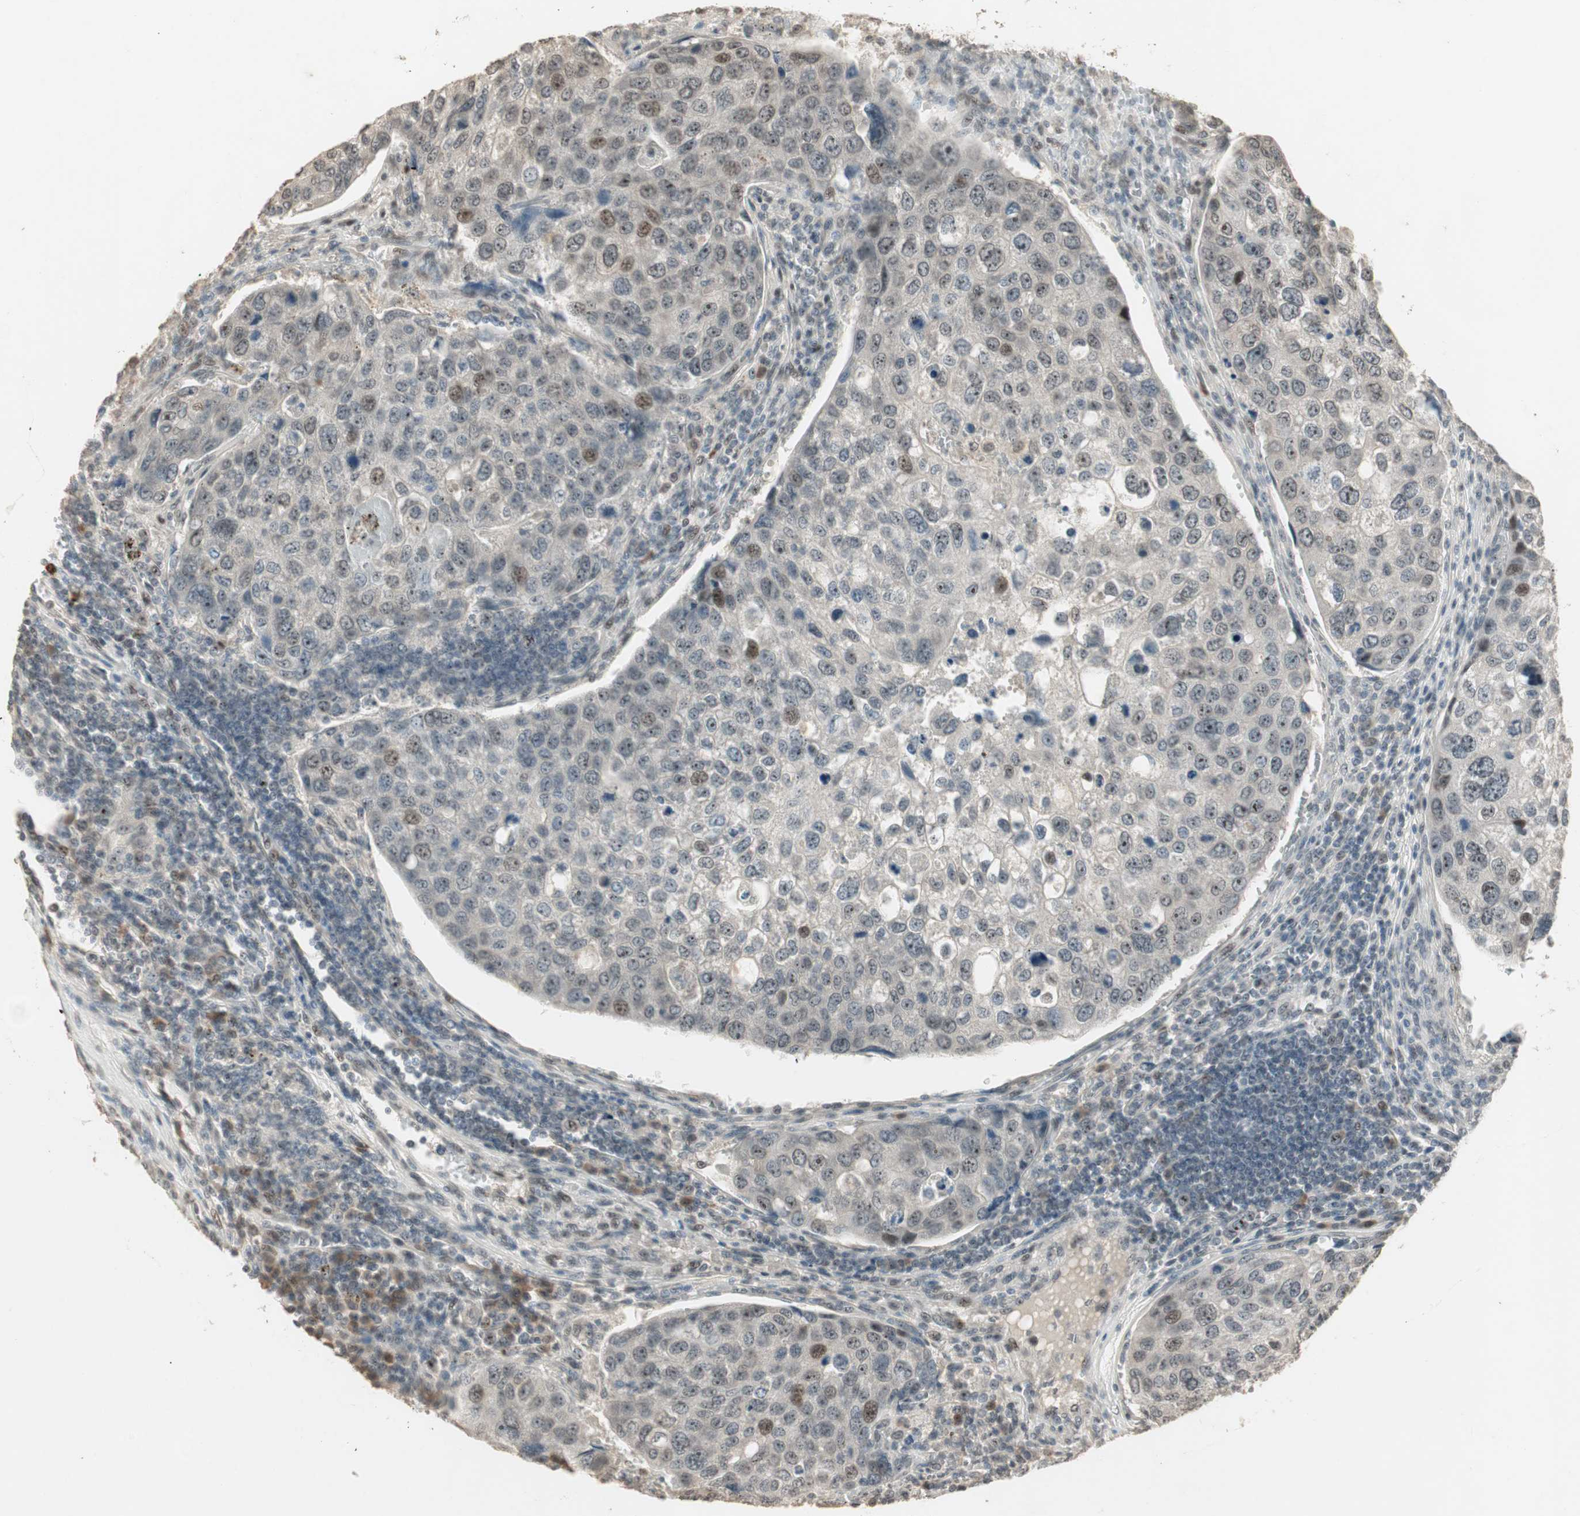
{"staining": {"intensity": "moderate", "quantity": "<25%", "location": "nuclear"}, "tissue": "urothelial cancer", "cell_type": "Tumor cells", "image_type": "cancer", "snomed": [{"axis": "morphology", "description": "Urothelial carcinoma, High grade"}, {"axis": "topography", "description": "Lymph node"}, {"axis": "topography", "description": "Urinary bladder"}], "caption": "A high-resolution histopathology image shows immunohistochemistry (IHC) staining of urothelial cancer, which demonstrates moderate nuclear positivity in about <25% of tumor cells.", "gene": "ETV4", "patient": {"sex": "male", "age": 51}}